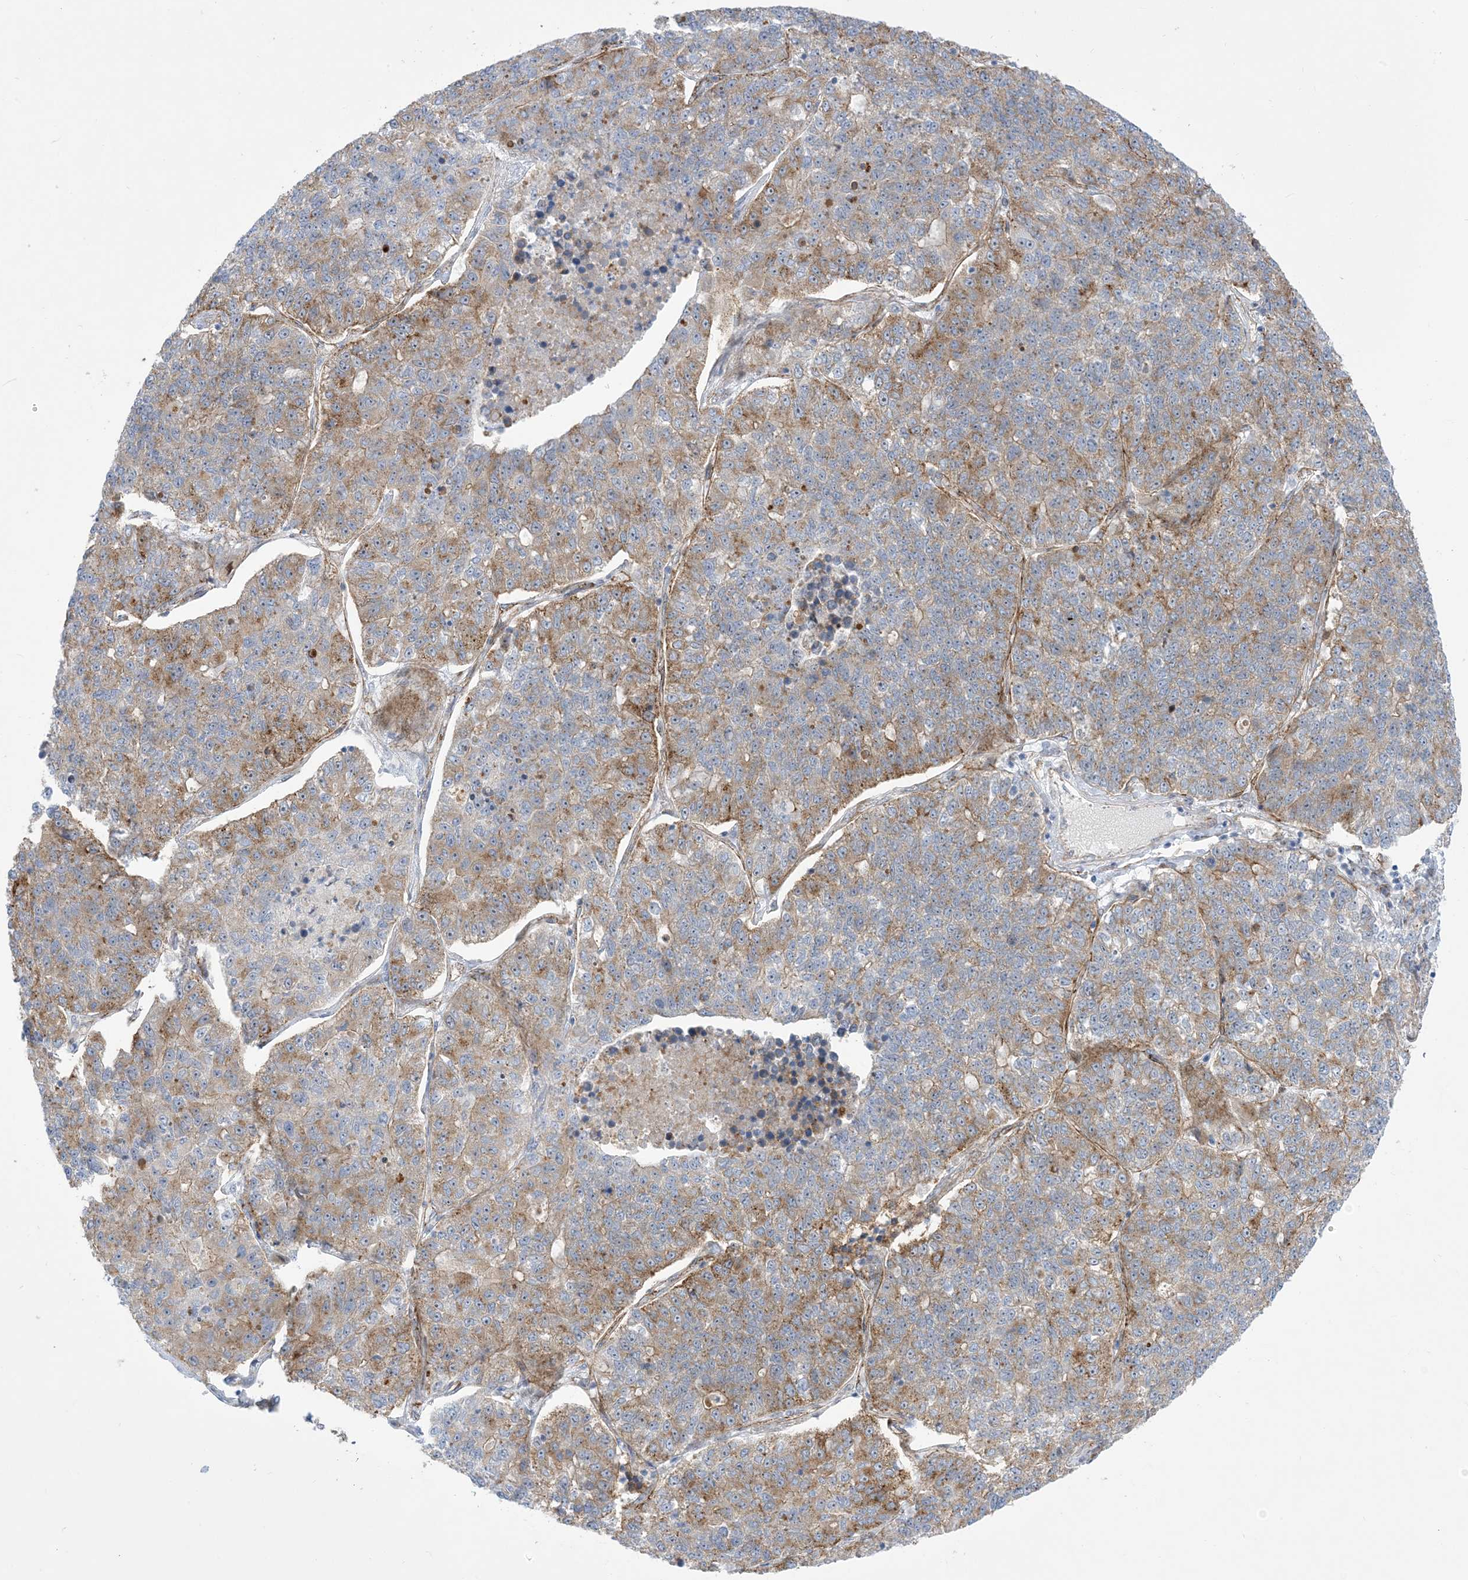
{"staining": {"intensity": "moderate", "quantity": "25%-75%", "location": "cytoplasmic/membranous"}, "tissue": "lung cancer", "cell_type": "Tumor cells", "image_type": "cancer", "snomed": [{"axis": "morphology", "description": "Adenocarcinoma, NOS"}, {"axis": "topography", "description": "Lung"}], "caption": "IHC (DAB (3,3'-diaminobenzidine)) staining of human lung adenocarcinoma displays moderate cytoplasmic/membranous protein staining in about 25%-75% of tumor cells. (brown staining indicates protein expression, while blue staining denotes nuclei).", "gene": "MARS2", "patient": {"sex": "male", "age": 49}}